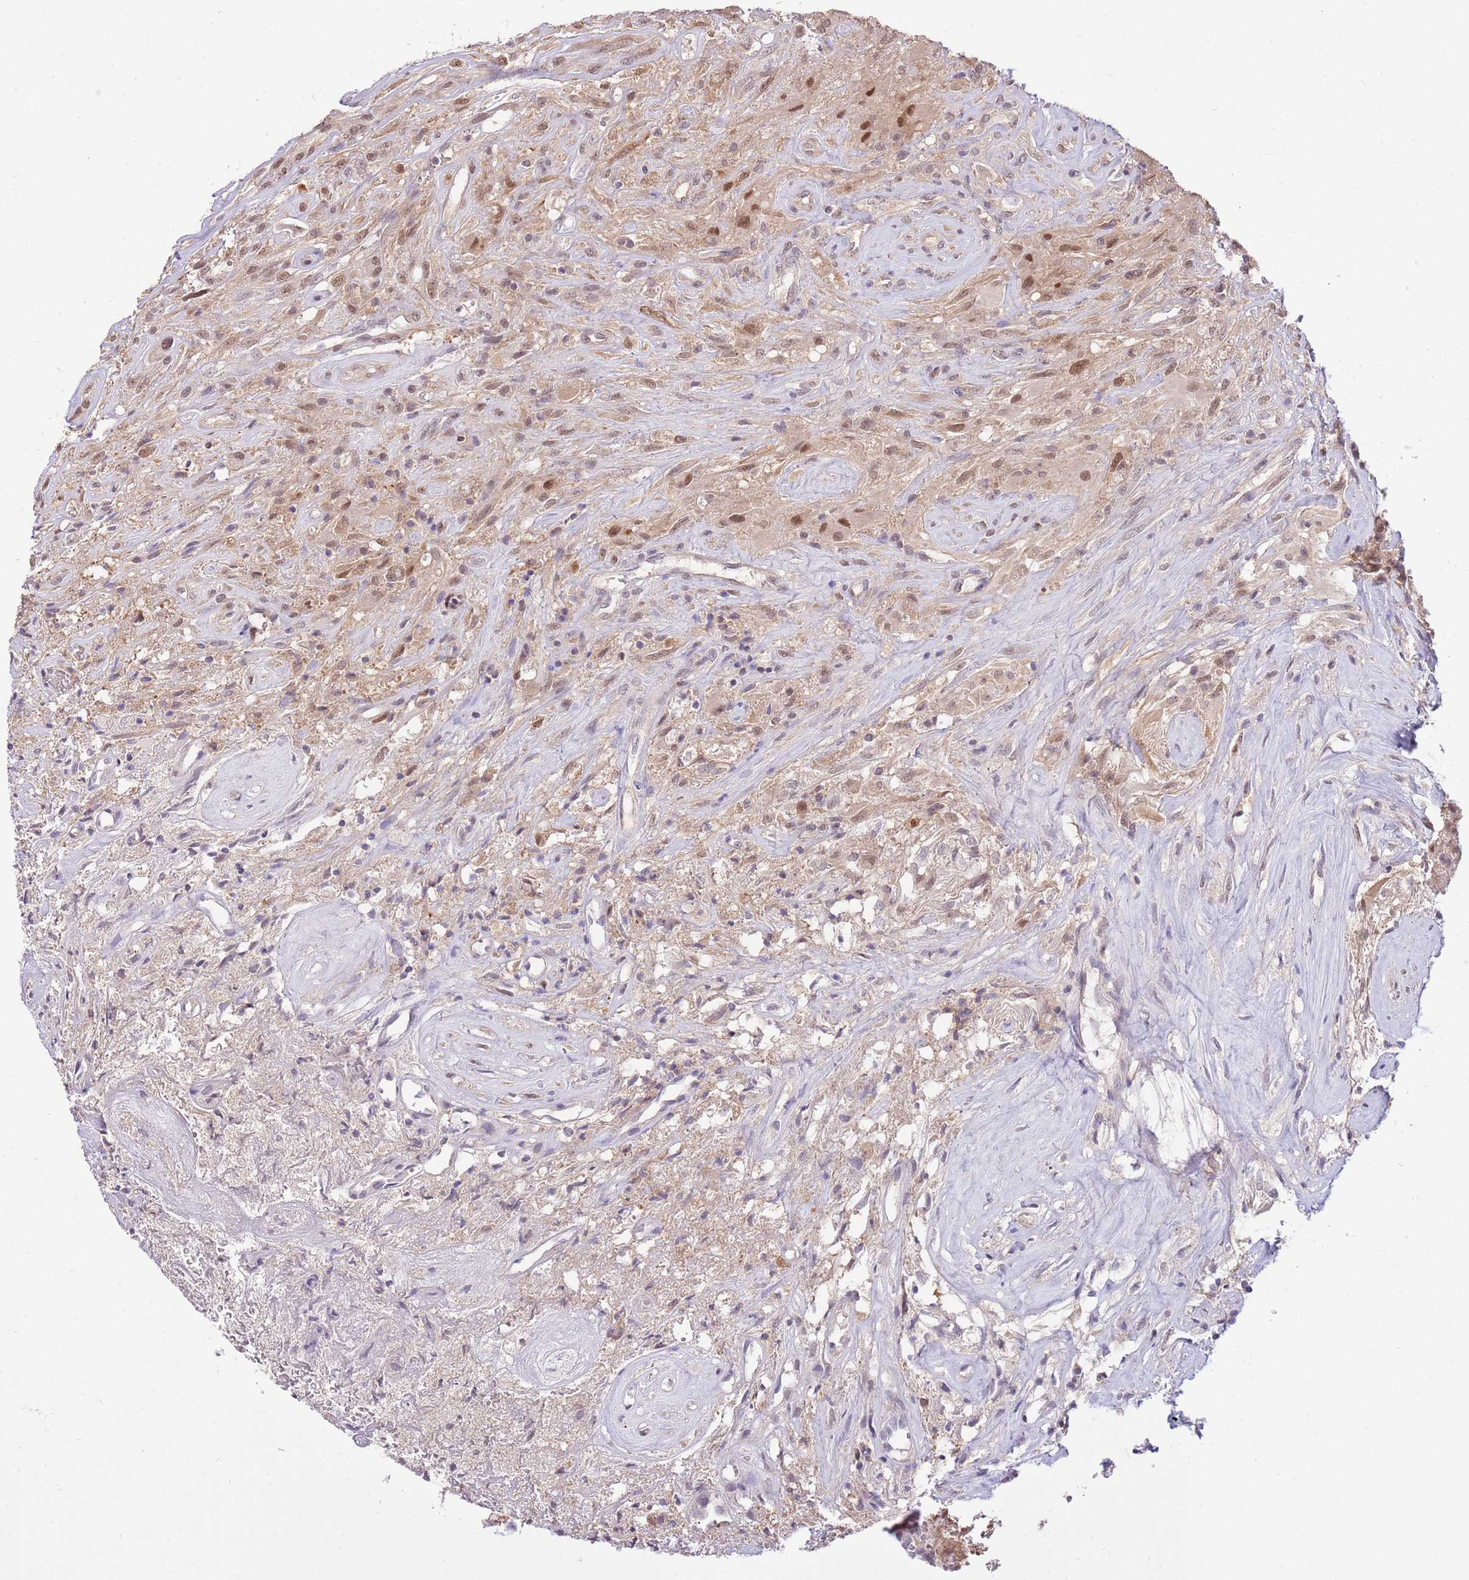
{"staining": {"intensity": "moderate", "quantity": "25%-75%", "location": "cytoplasmic/membranous,nuclear"}, "tissue": "glioma", "cell_type": "Tumor cells", "image_type": "cancer", "snomed": [{"axis": "morphology", "description": "Glioma, malignant, High grade"}, {"axis": "topography", "description": "Brain"}], "caption": "Immunohistochemical staining of human malignant high-grade glioma demonstrates moderate cytoplasmic/membranous and nuclear protein expression in approximately 25%-75% of tumor cells.", "gene": "NSFL1C", "patient": {"sex": "male", "age": 56}}